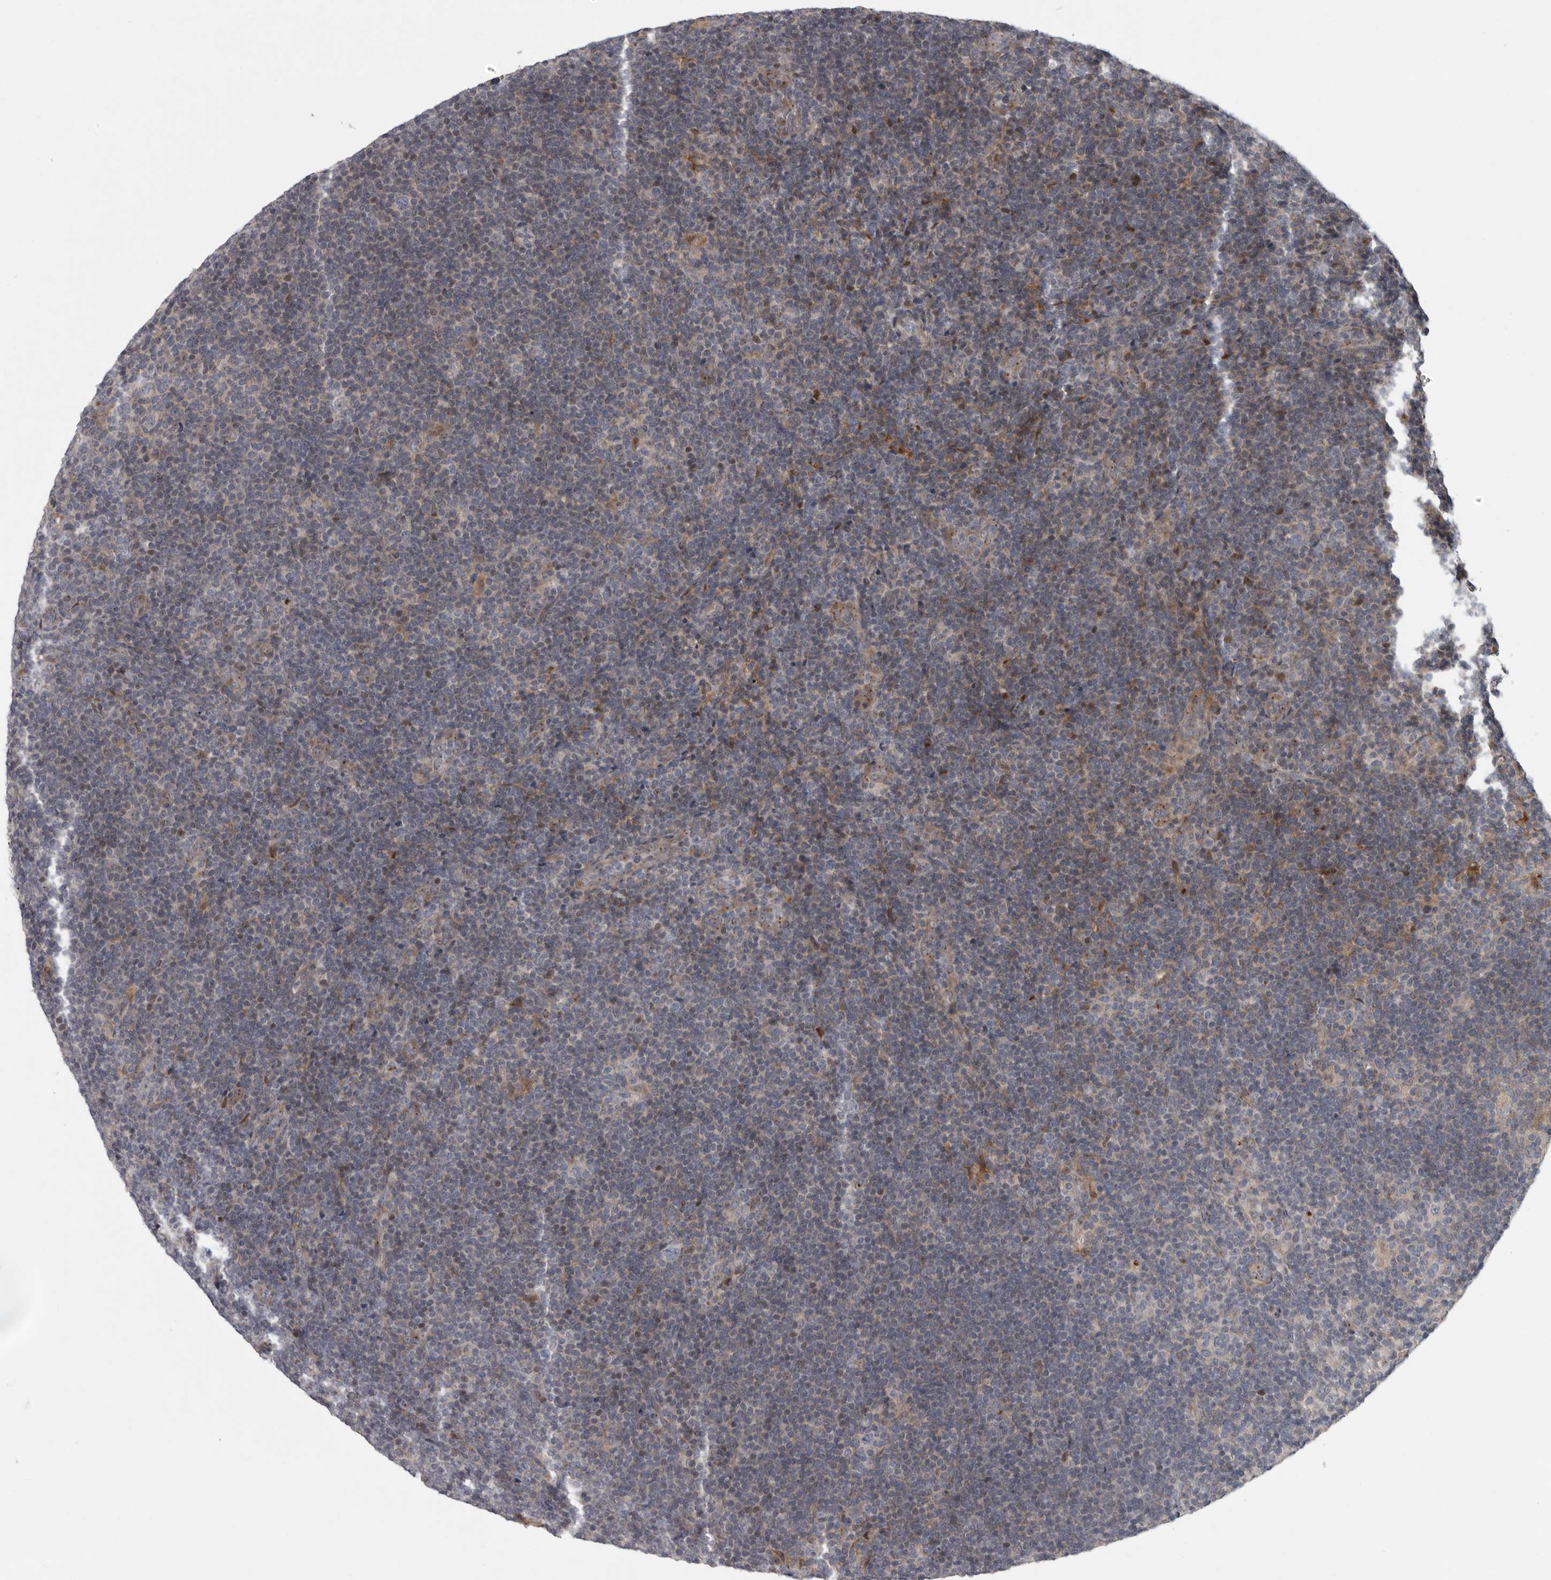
{"staining": {"intensity": "negative", "quantity": "none", "location": "none"}, "tissue": "lymphoma", "cell_type": "Tumor cells", "image_type": "cancer", "snomed": [{"axis": "morphology", "description": "Hodgkin's disease, NOS"}, {"axis": "topography", "description": "Lymph node"}], "caption": "The micrograph exhibits no staining of tumor cells in lymphoma.", "gene": "PDE7A", "patient": {"sex": "female", "age": 57}}